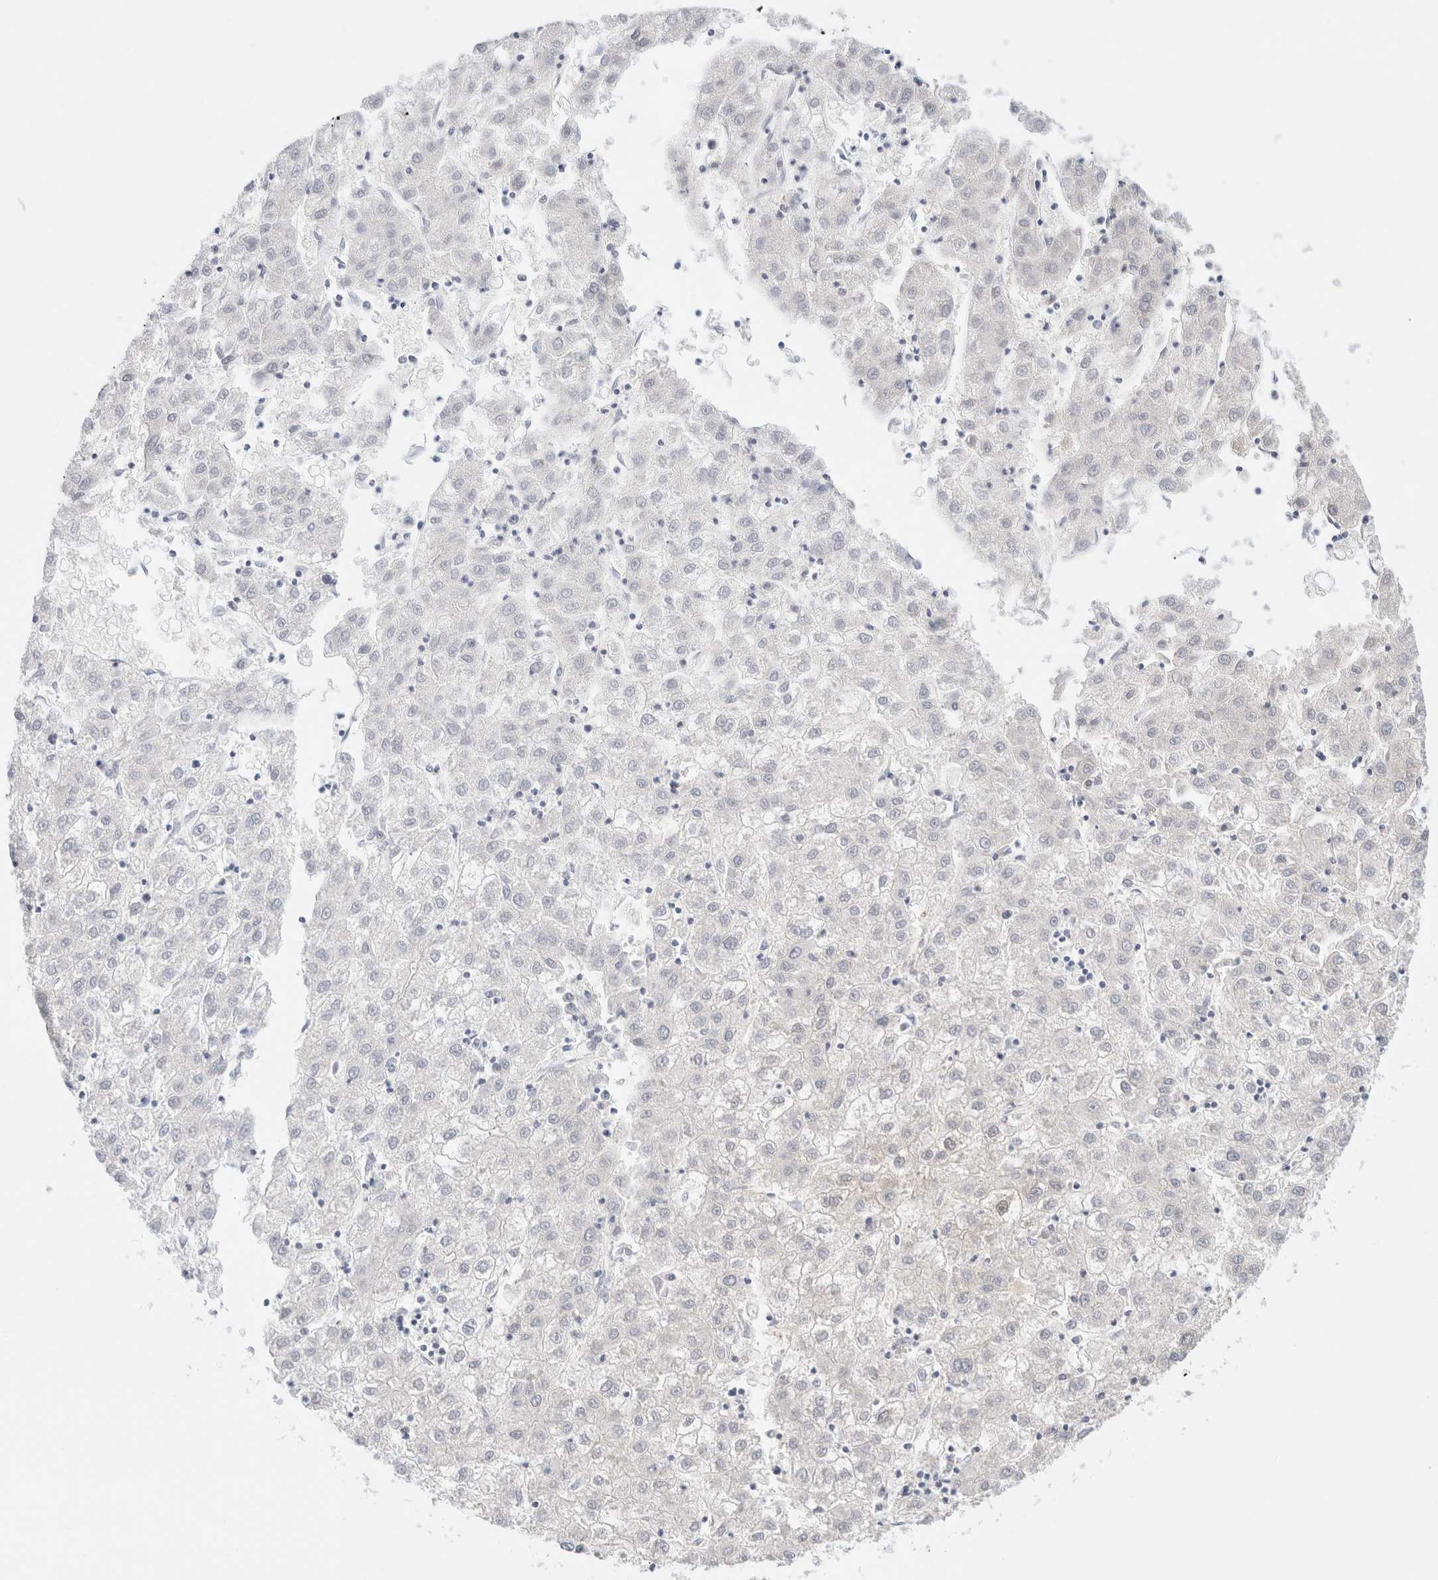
{"staining": {"intensity": "negative", "quantity": "none", "location": "none"}, "tissue": "liver cancer", "cell_type": "Tumor cells", "image_type": "cancer", "snomed": [{"axis": "morphology", "description": "Carcinoma, Hepatocellular, NOS"}, {"axis": "topography", "description": "Liver"}], "caption": "This is an IHC image of human hepatocellular carcinoma (liver). There is no staining in tumor cells.", "gene": "DPYS", "patient": {"sex": "male", "age": 72}}